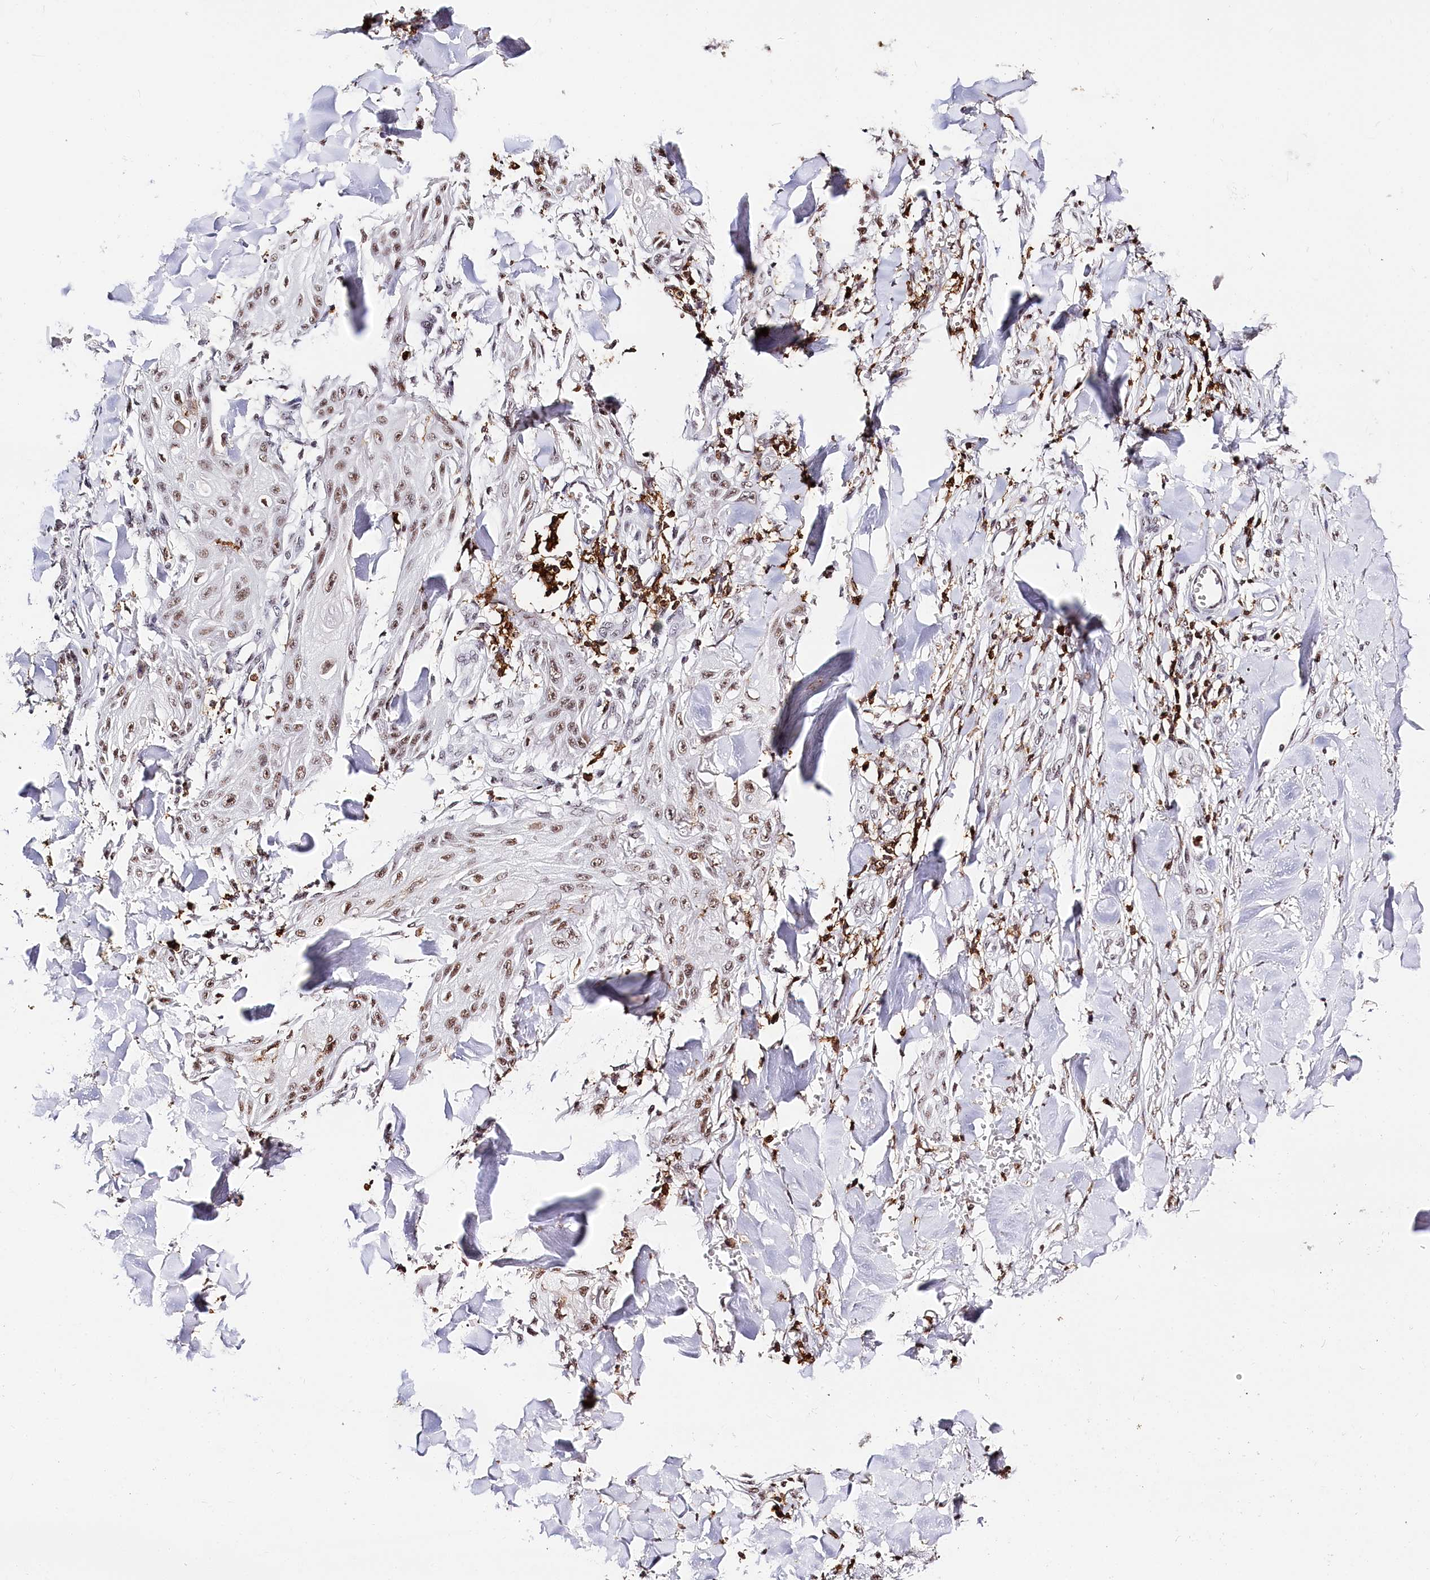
{"staining": {"intensity": "moderate", "quantity": ">75%", "location": "nuclear"}, "tissue": "skin cancer", "cell_type": "Tumor cells", "image_type": "cancer", "snomed": [{"axis": "morphology", "description": "Squamous cell carcinoma, NOS"}, {"axis": "topography", "description": "Skin"}], "caption": "The micrograph exhibits a brown stain indicating the presence of a protein in the nuclear of tumor cells in squamous cell carcinoma (skin). (DAB IHC, brown staining for protein, blue staining for nuclei).", "gene": "BARD1", "patient": {"sex": "male", "age": 74}}